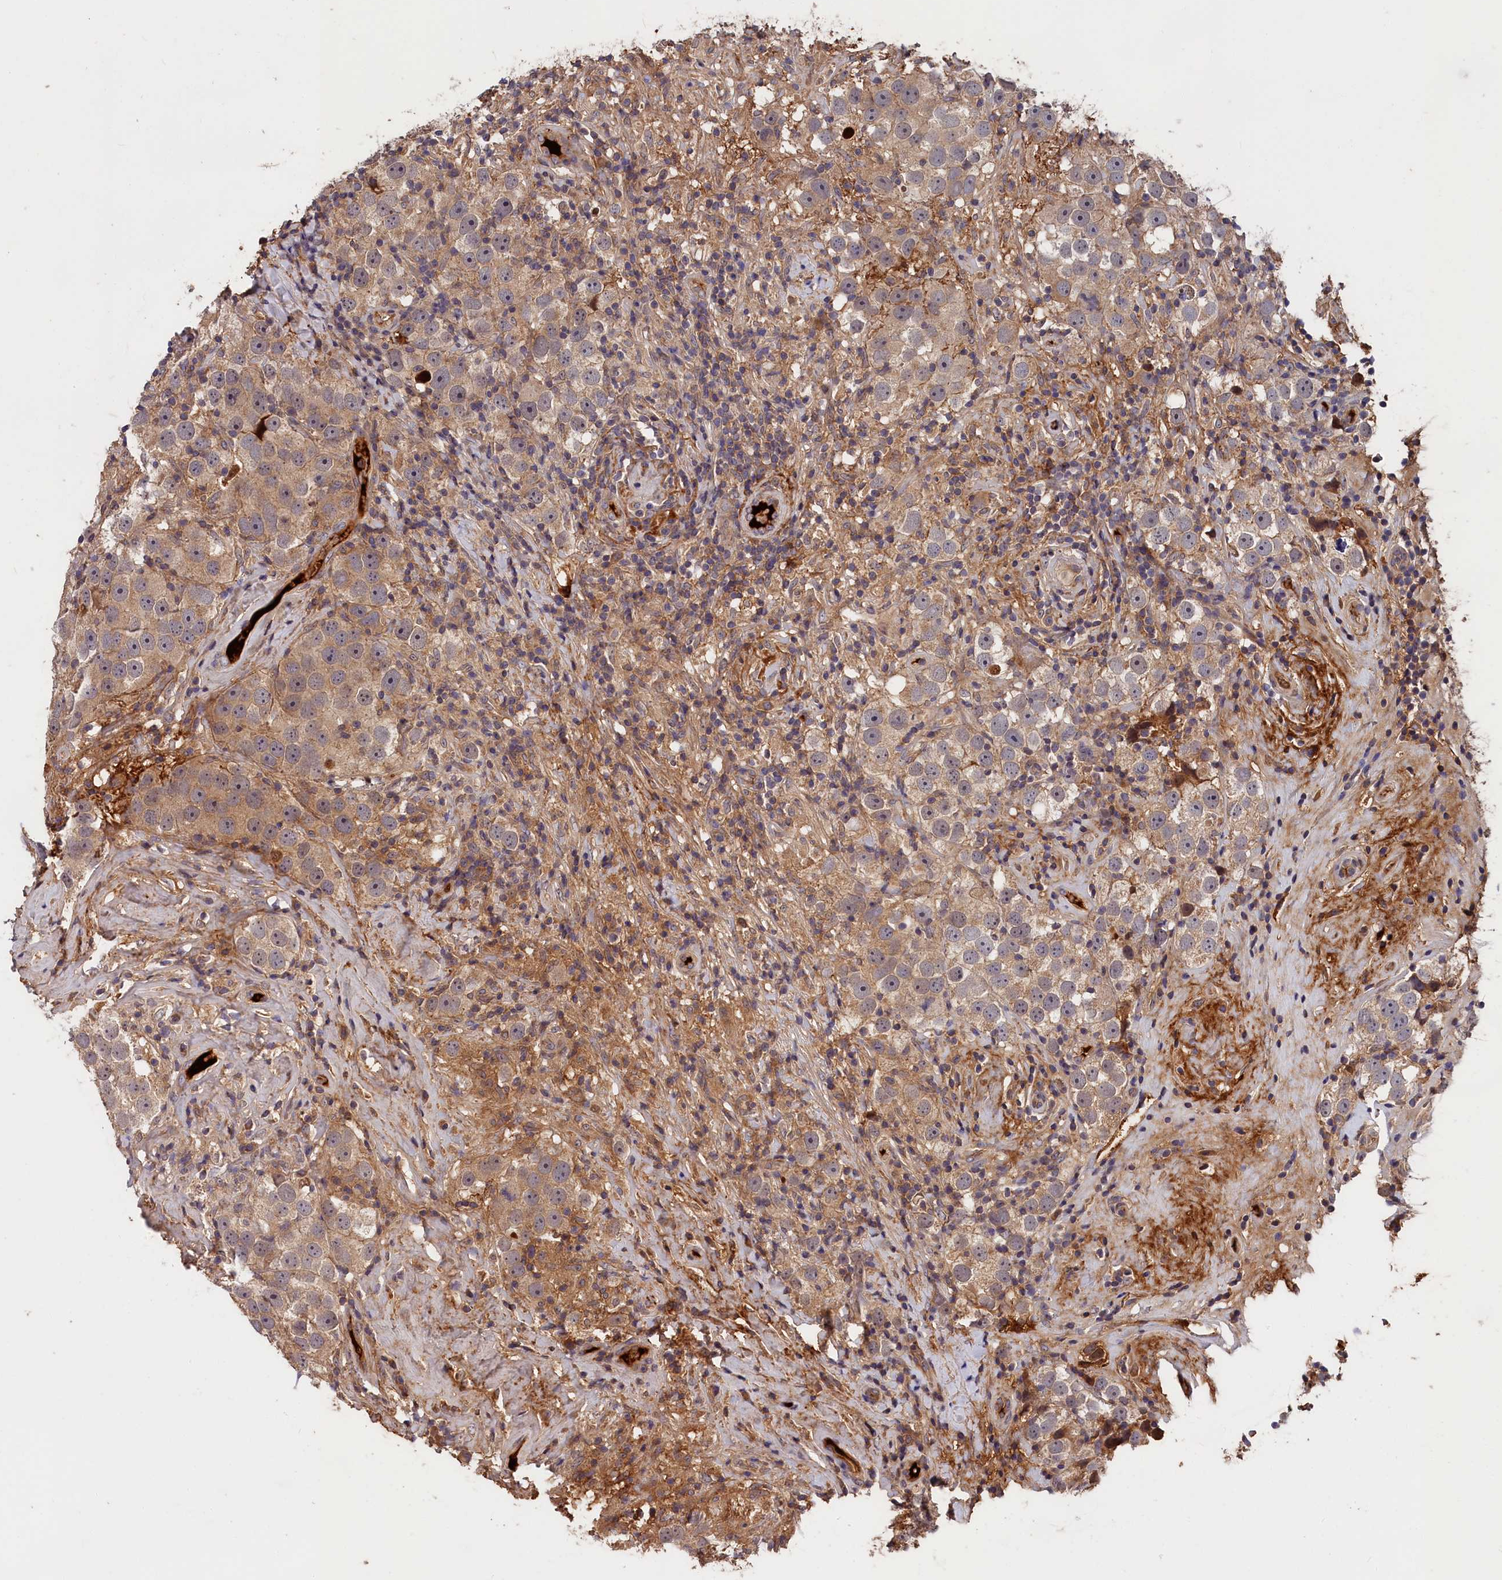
{"staining": {"intensity": "weak", "quantity": ">75%", "location": "cytoplasmic/membranous"}, "tissue": "testis cancer", "cell_type": "Tumor cells", "image_type": "cancer", "snomed": [{"axis": "morphology", "description": "Seminoma, NOS"}, {"axis": "topography", "description": "Testis"}], "caption": "Human testis cancer (seminoma) stained with a protein marker reveals weak staining in tumor cells.", "gene": "ITIH1", "patient": {"sex": "male", "age": 49}}